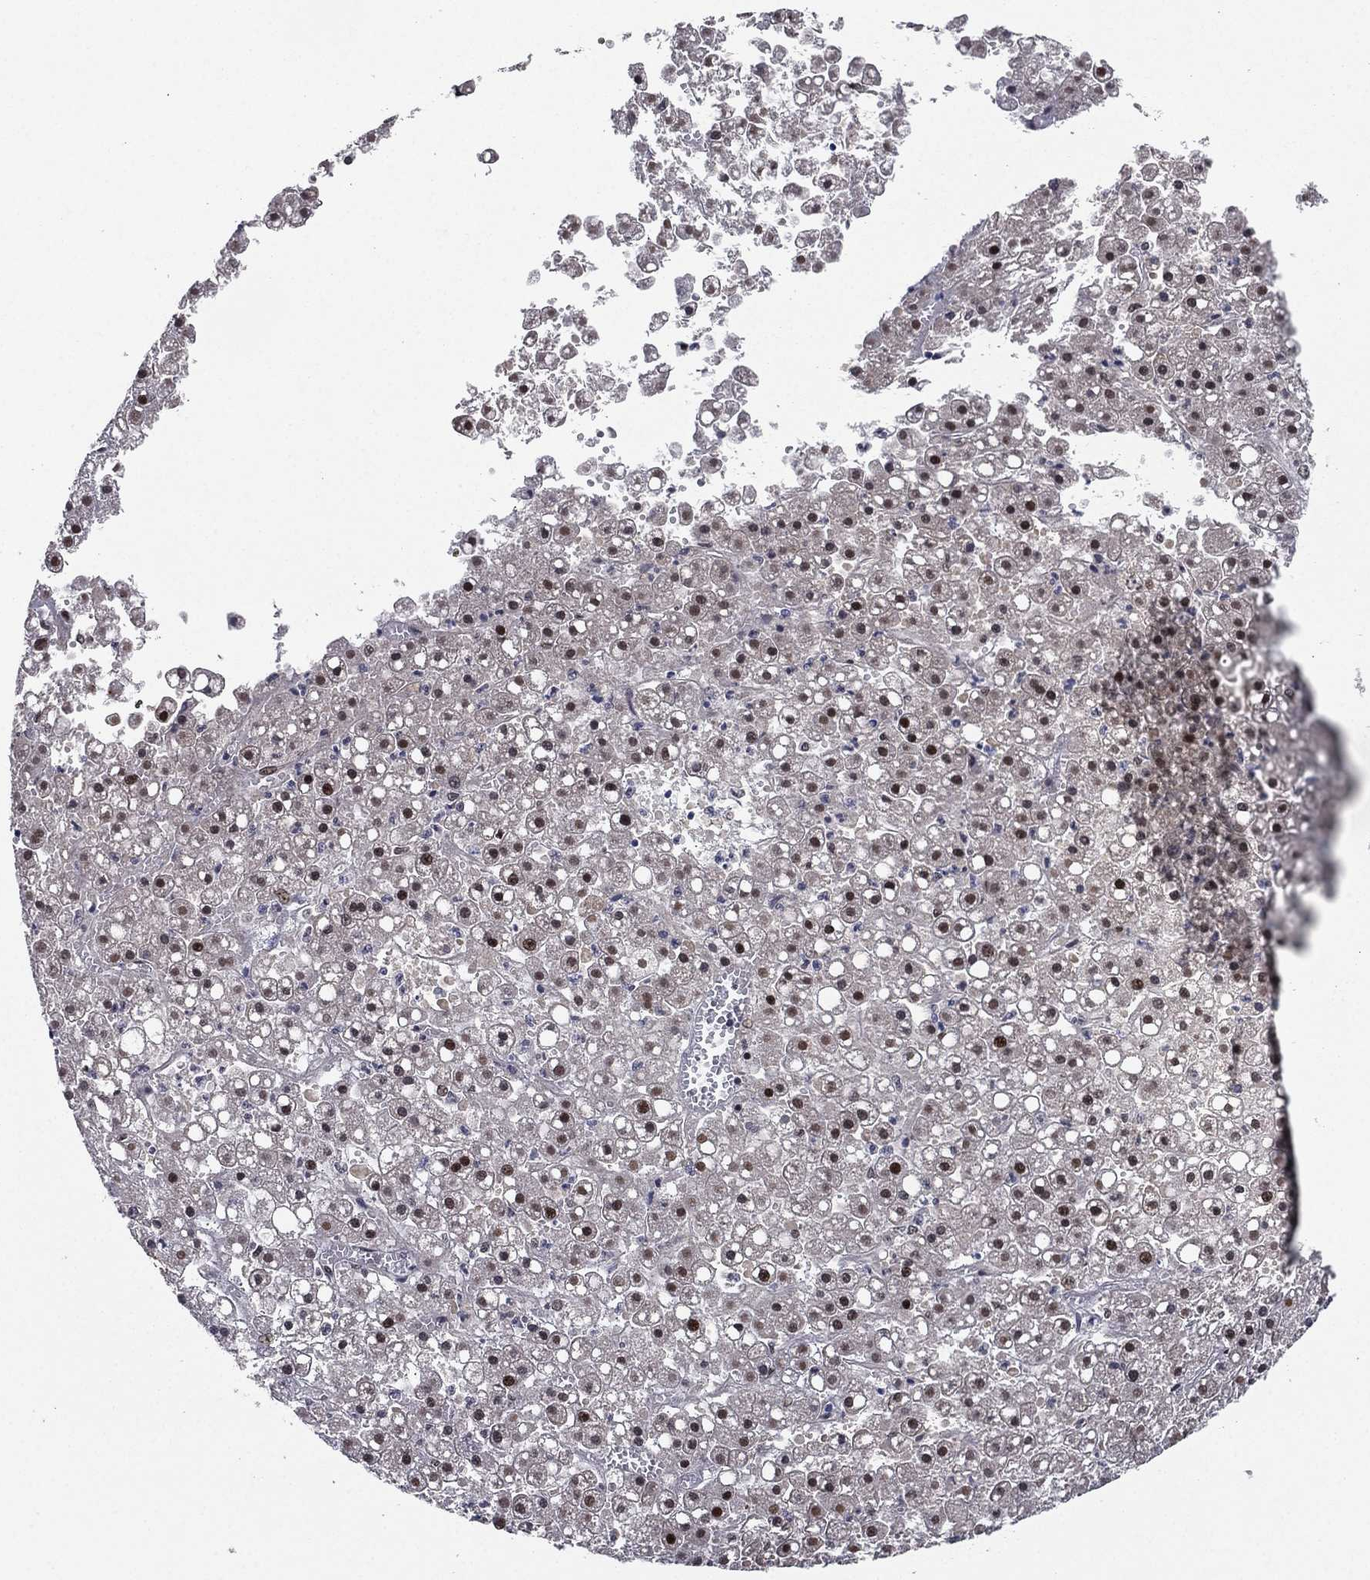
{"staining": {"intensity": "strong", "quantity": "<25%", "location": "nuclear"}, "tissue": "liver cancer", "cell_type": "Tumor cells", "image_type": "cancer", "snomed": [{"axis": "morphology", "description": "Carcinoma, Hepatocellular, NOS"}, {"axis": "topography", "description": "Liver"}], "caption": "Hepatocellular carcinoma (liver) stained with a brown dye shows strong nuclear positive expression in approximately <25% of tumor cells.", "gene": "RTF1", "patient": {"sex": "male", "age": 67}}